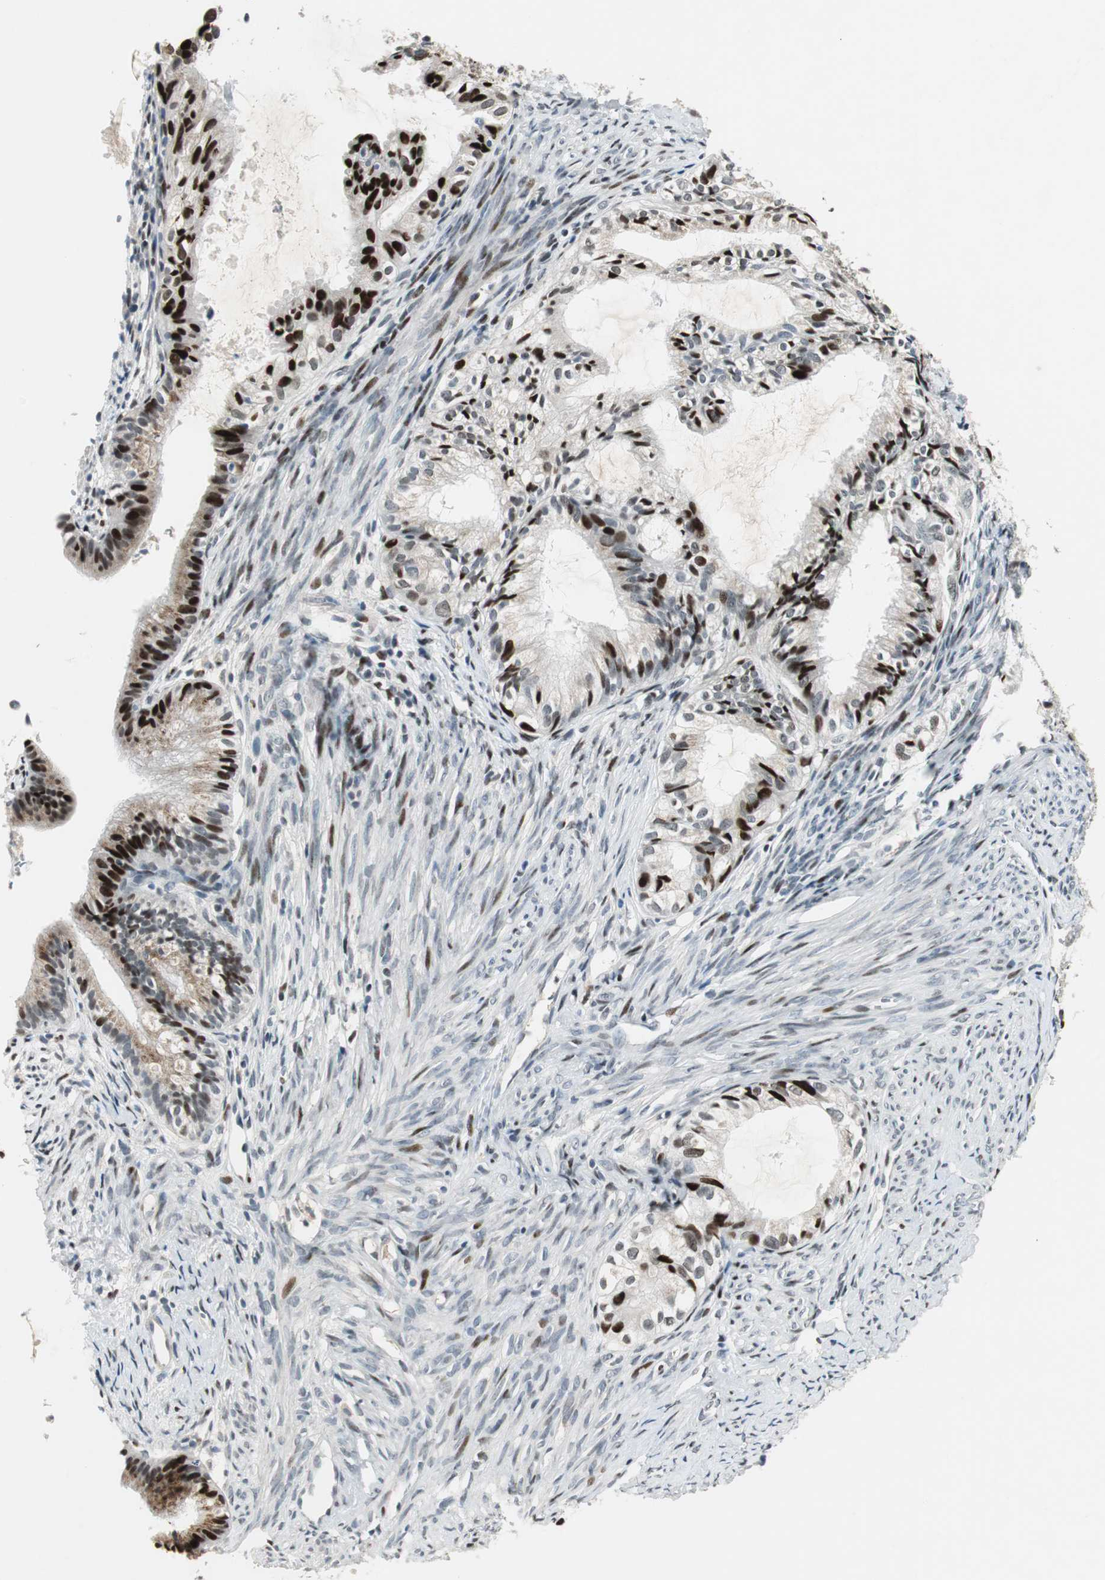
{"staining": {"intensity": "strong", "quantity": "25%-75%", "location": "nuclear"}, "tissue": "cervical cancer", "cell_type": "Tumor cells", "image_type": "cancer", "snomed": [{"axis": "morphology", "description": "Normal tissue, NOS"}, {"axis": "morphology", "description": "Adenocarcinoma, NOS"}, {"axis": "topography", "description": "Cervix"}, {"axis": "topography", "description": "Endometrium"}], "caption": "A high amount of strong nuclear staining is identified in approximately 25%-75% of tumor cells in cervical cancer tissue.", "gene": "AJUBA", "patient": {"sex": "female", "age": 86}}